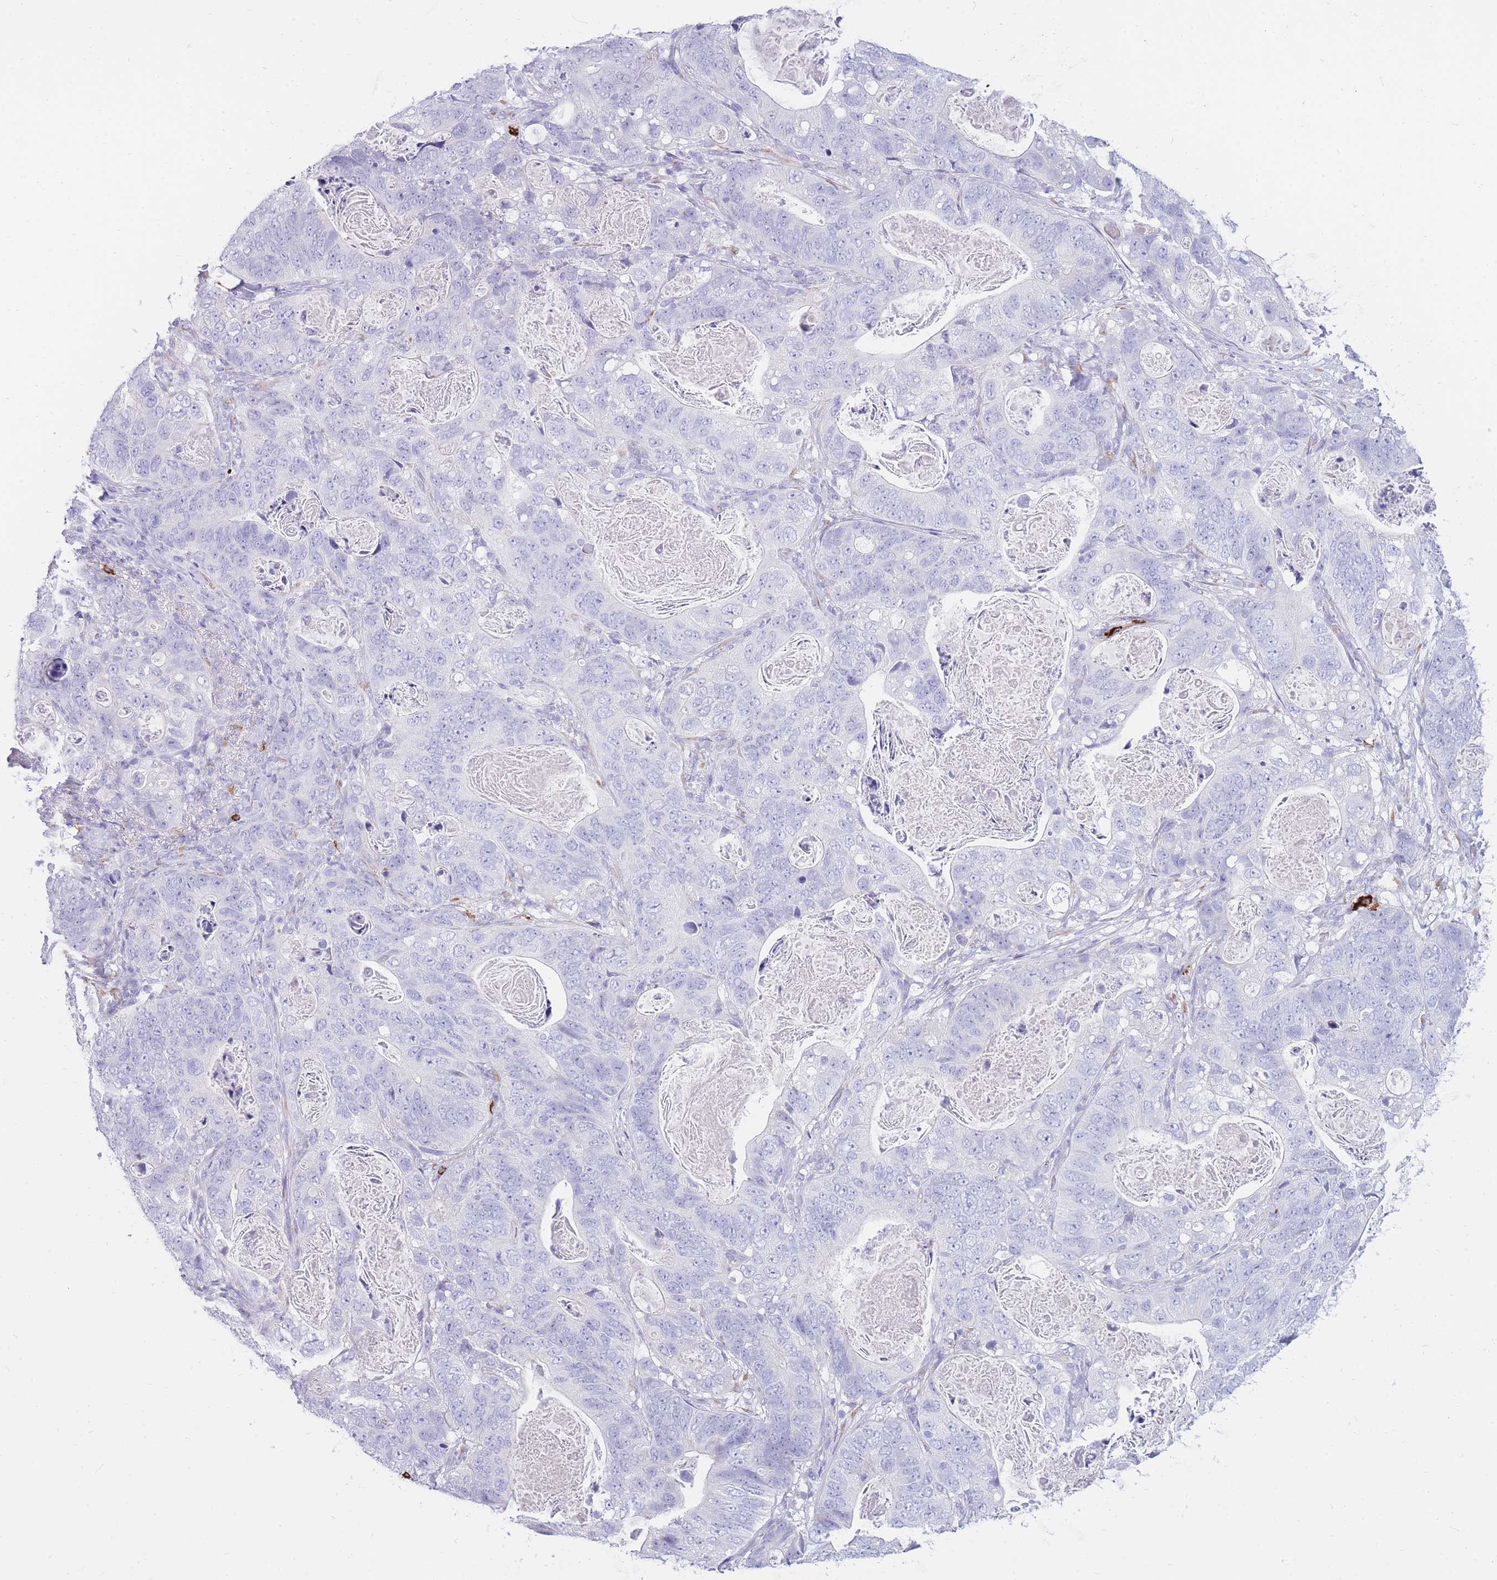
{"staining": {"intensity": "negative", "quantity": "none", "location": "none"}, "tissue": "stomach cancer", "cell_type": "Tumor cells", "image_type": "cancer", "snomed": [{"axis": "morphology", "description": "Normal tissue, NOS"}, {"axis": "morphology", "description": "Adenocarcinoma, NOS"}, {"axis": "topography", "description": "Stomach"}], "caption": "Immunohistochemical staining of human stomach cancer (adenocarcinoma) reveals no significant staining in tumor cells.", "gene": "TPSD1", "patient": {"sex": "female", "age": 89}}